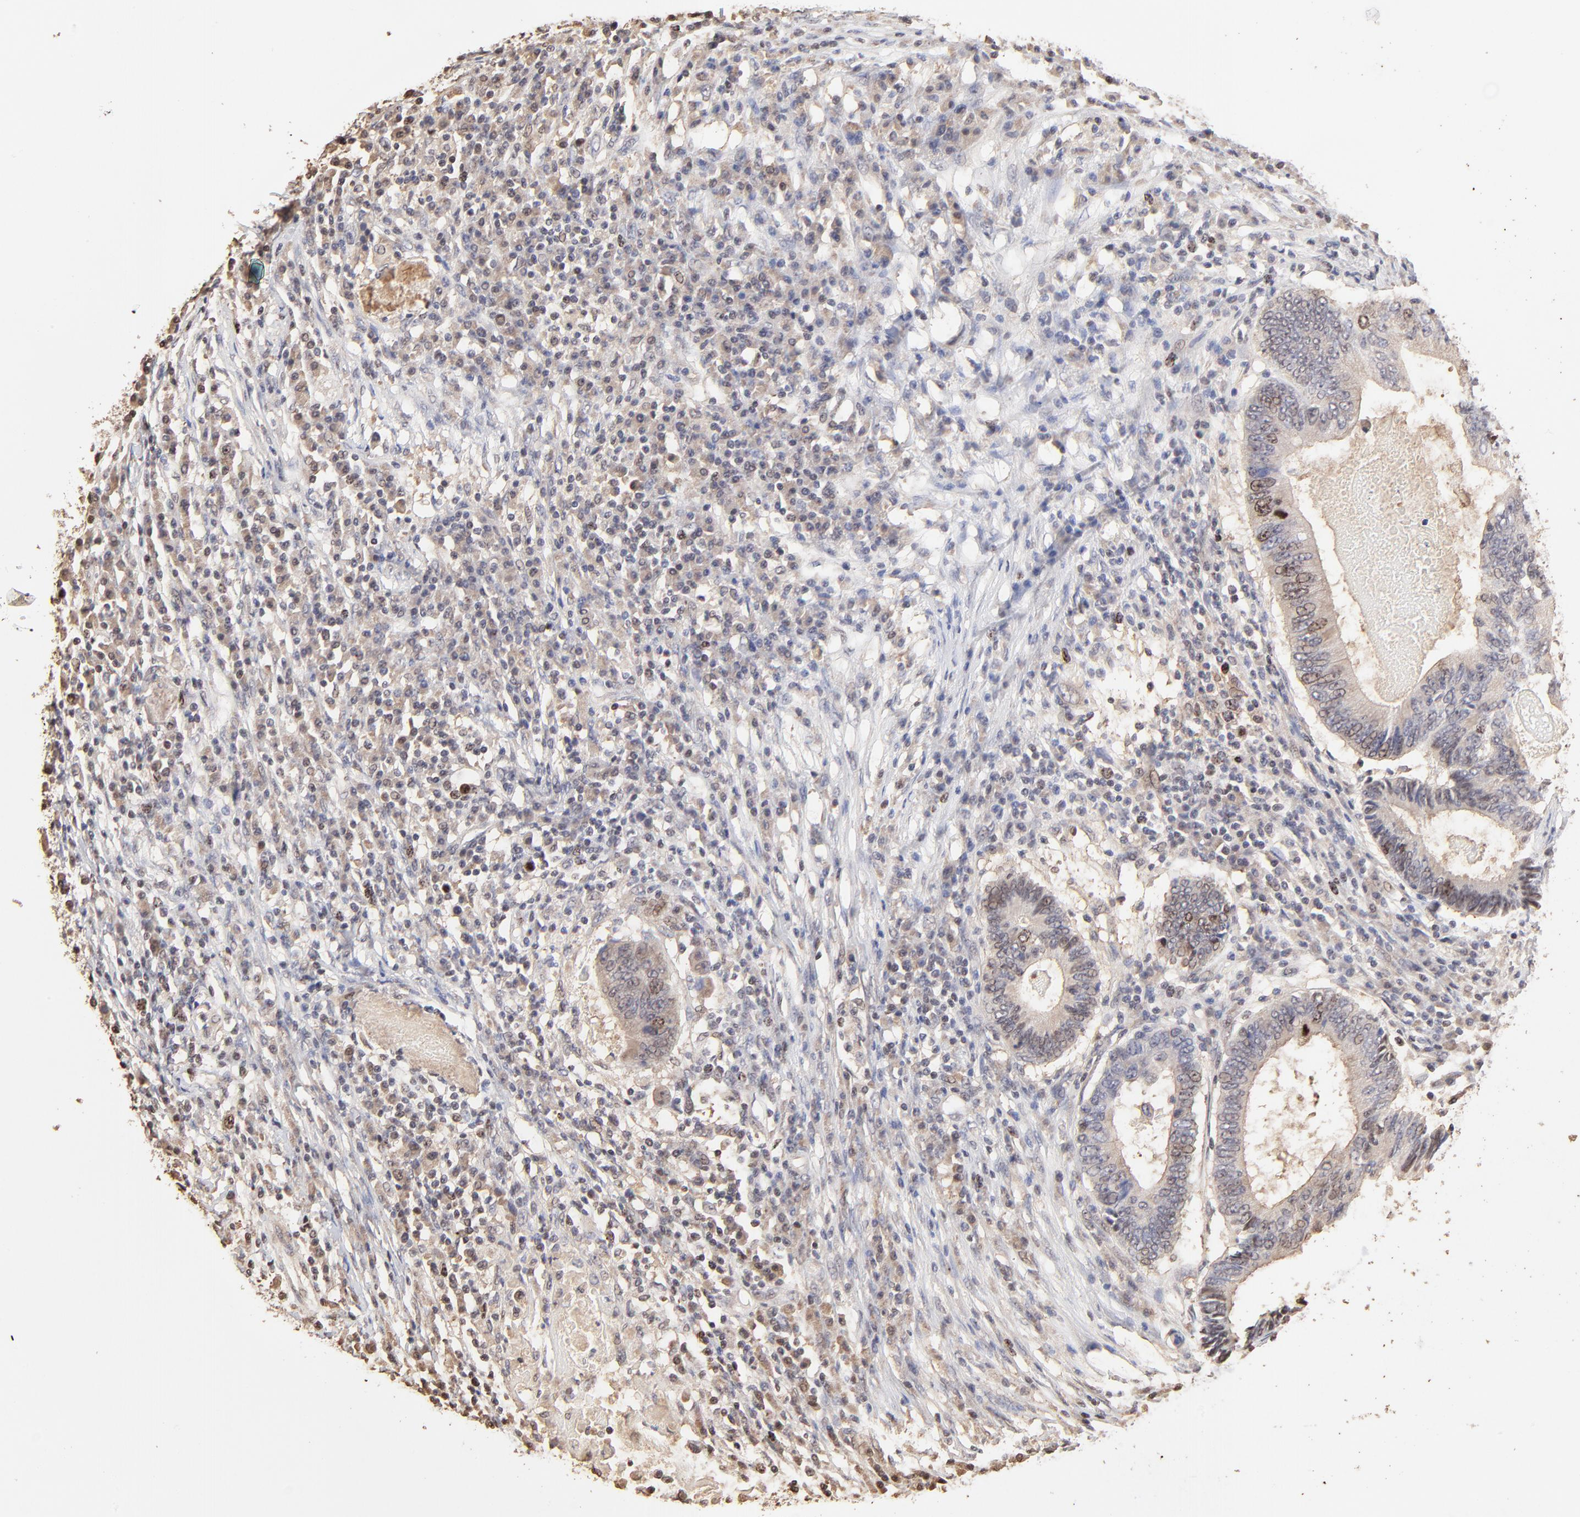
{"staining": {"intensity": "weak", "quantity": "25%-75%", "location": "nuclear"}, "tissue": "colorectal cancer", "cell_type": "Tumor cells", "image_type": "cancer", "snomed": [{"axis": "morphology", "description": "Adenocarcinoma, NOS"}, {"axis": "topography", "description": "Colon"}], "caption": "Protein staining demonstrates weak nuclear staining in about 25%-75% of tumor cells in adenocarcinoma (colorectal).", "gene": "BIRC5", "patient": {"sex": "female", "age": 78}}